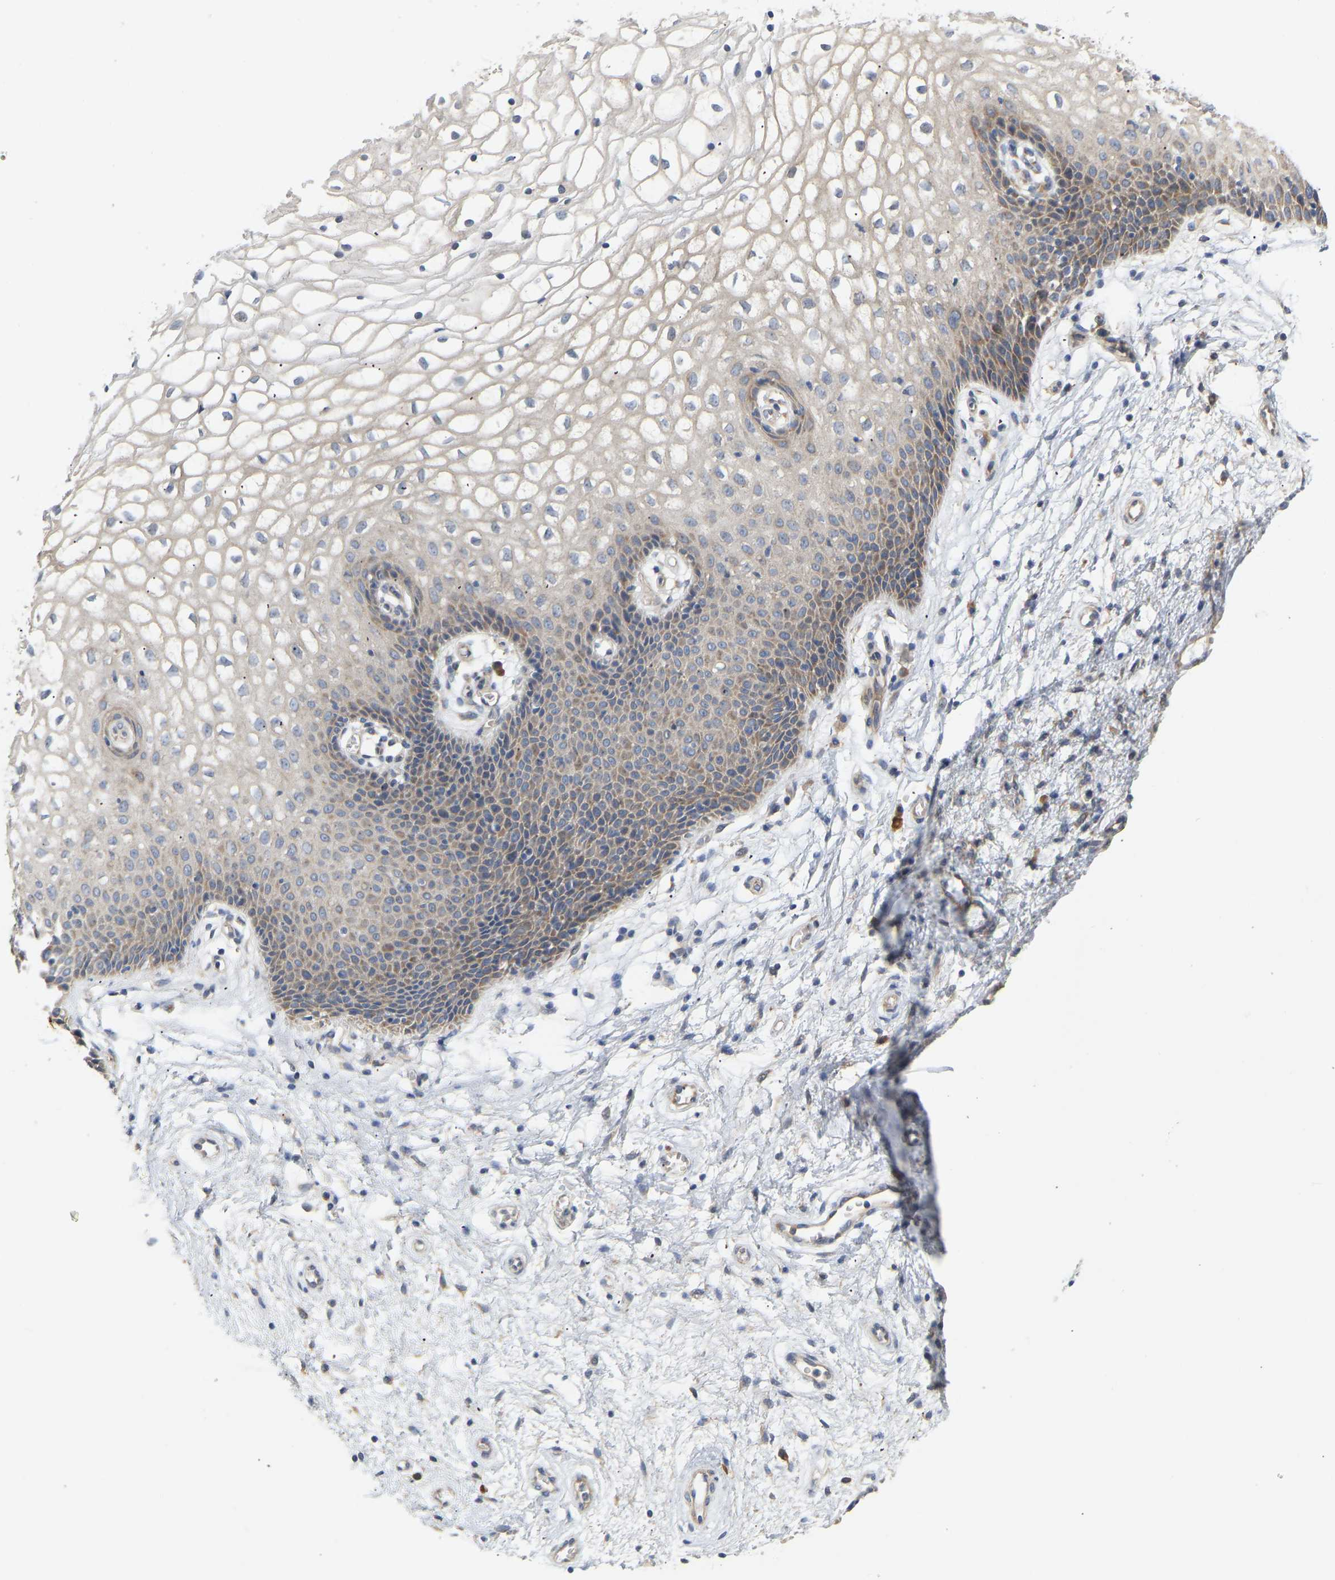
{"staining": {"intensity": "weak", "quantity": "<25%", "location": "cytoplasmic/membranous"}, "tissue": "vagina", "cell_type": "Squamous epithelial cells", "image_type": "normal", "snomed": [{"axis": "morphology", "description": "Normal tissue, NOS"}, {"axis": "topography", "description": "Vagina"}], "caption": "Immunohistochemical staining of normal human vagina exhibits no significant staining in squamous epithelial cells.", "gene": "HACD2", "patient": {"sex": "female", "age": 34}}